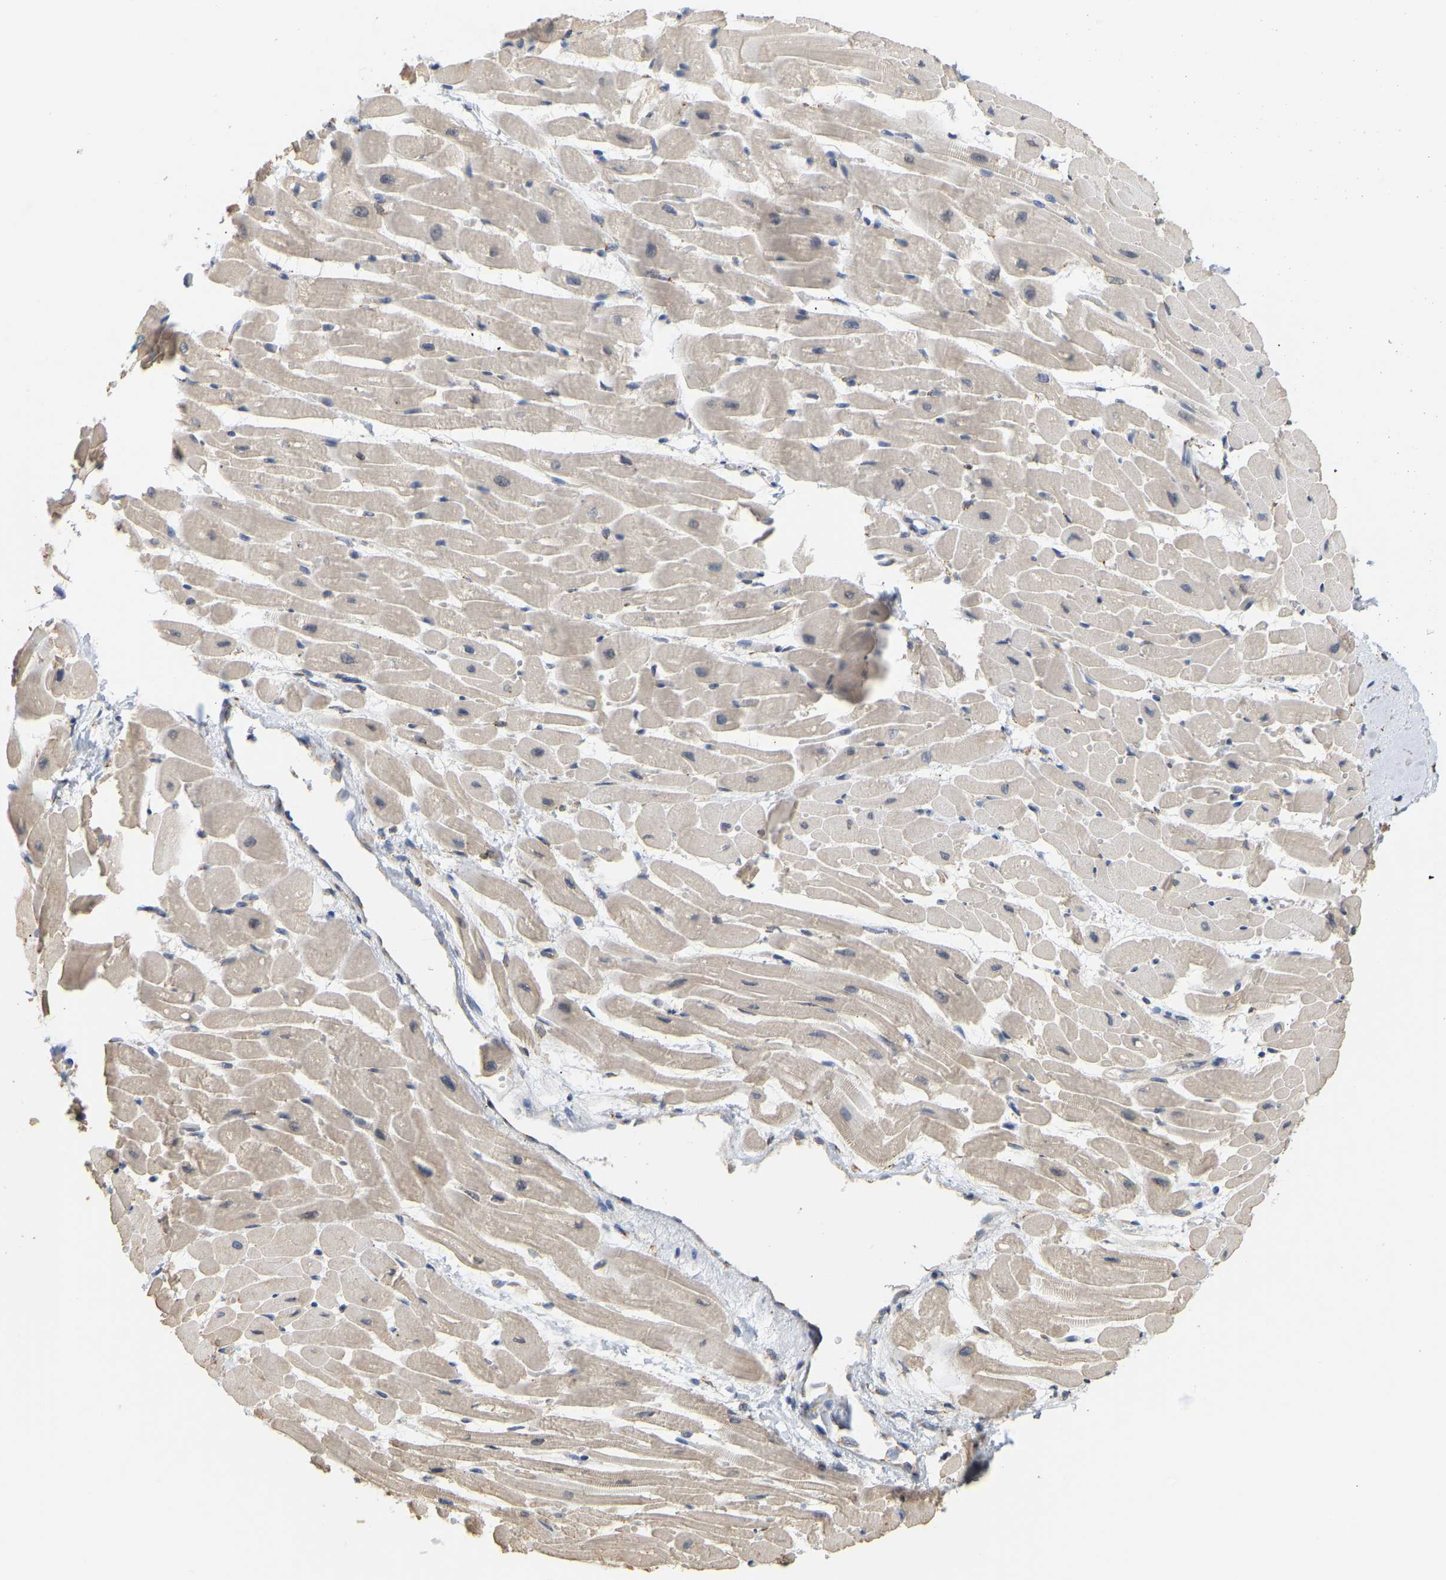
{"staining": {"intensity": "weak", "quantity": "25%-75%", "location": "cytoplasmic/membranous"}, "tissue": "heart muscle", "cell_type": "Cardiomyocytes", "image_type": "normal", "snomed": [{"axis": "morphology", "description": "Normal tissue, NOS"}, {"axis": "topography", "description": "Heart"}], "caption": "Heart muscle stained with DAB (3,3'-diaminobenzidine) immunohistochemistry exhibits low levels of weak cytoplasmic/membranous expression in about 25%-75% of cardiomyocytes.", "gene": "BEND3", "patient": {"sex": "male", "age": 45}}